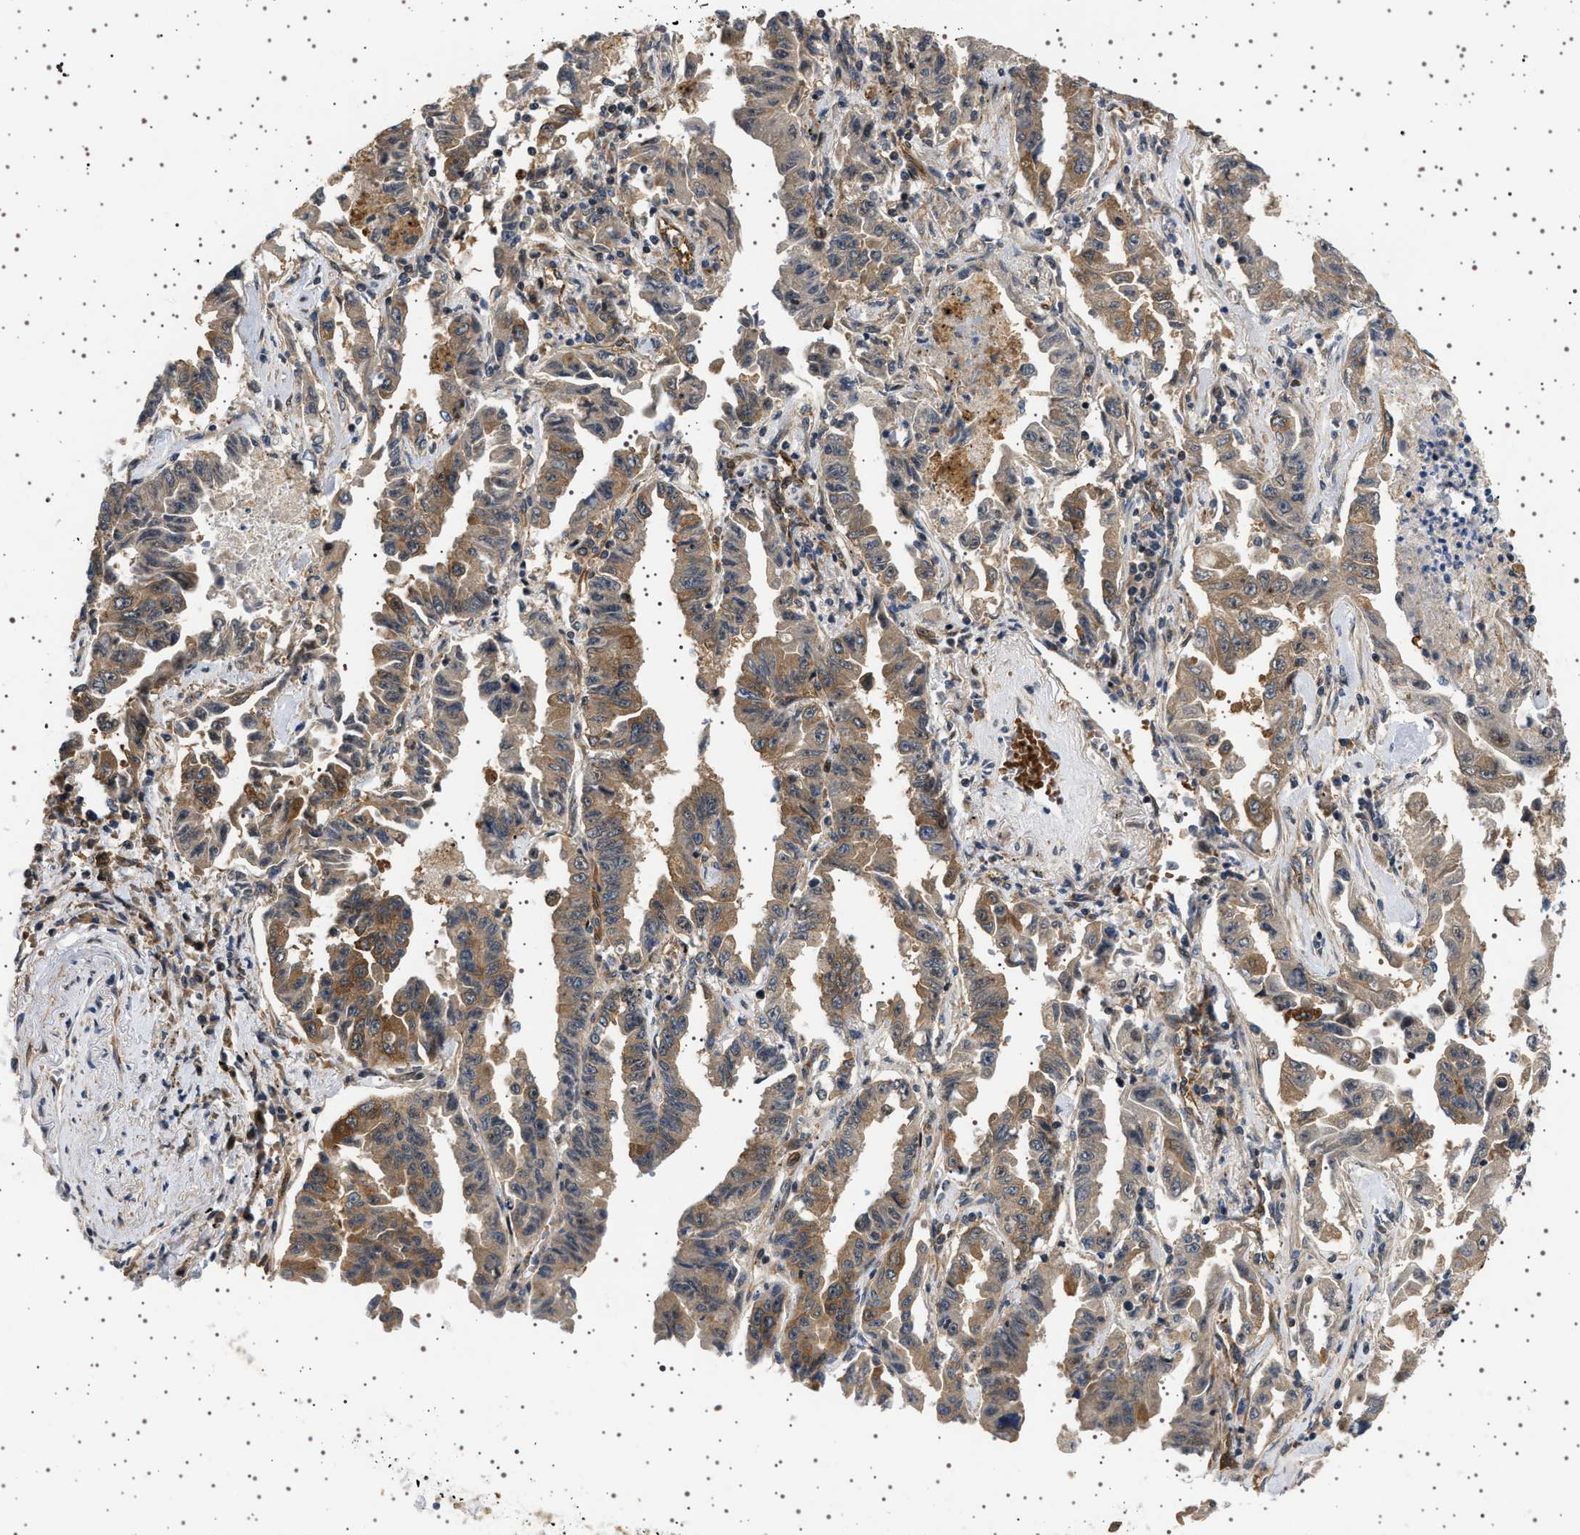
{"staining": {"intensity": "moderate", "quantity": ">75%", "location": "cytoplasmic/membranous"}, "tissue": "lung cancer", "cell_type": "Tumor cells", "image_type": "cancer", "snomed": [{"axis": "morphology", "description": "Adenocarcinoma, NOS"}, {"axis": "topography", "description": "Lung"}], "caption": "Immunohistochemistry micrograph of neoplastic tissue: lung cancer stained using immunohistochemistry displays medium levels of moderate protein expression localized specifically in the cytoplasmic/membranous of tumor cells, appearing as a cytoplasmic/membranous brown color.", "gene": "BAG3", "patient": {"sex": "female", "age": 51}}